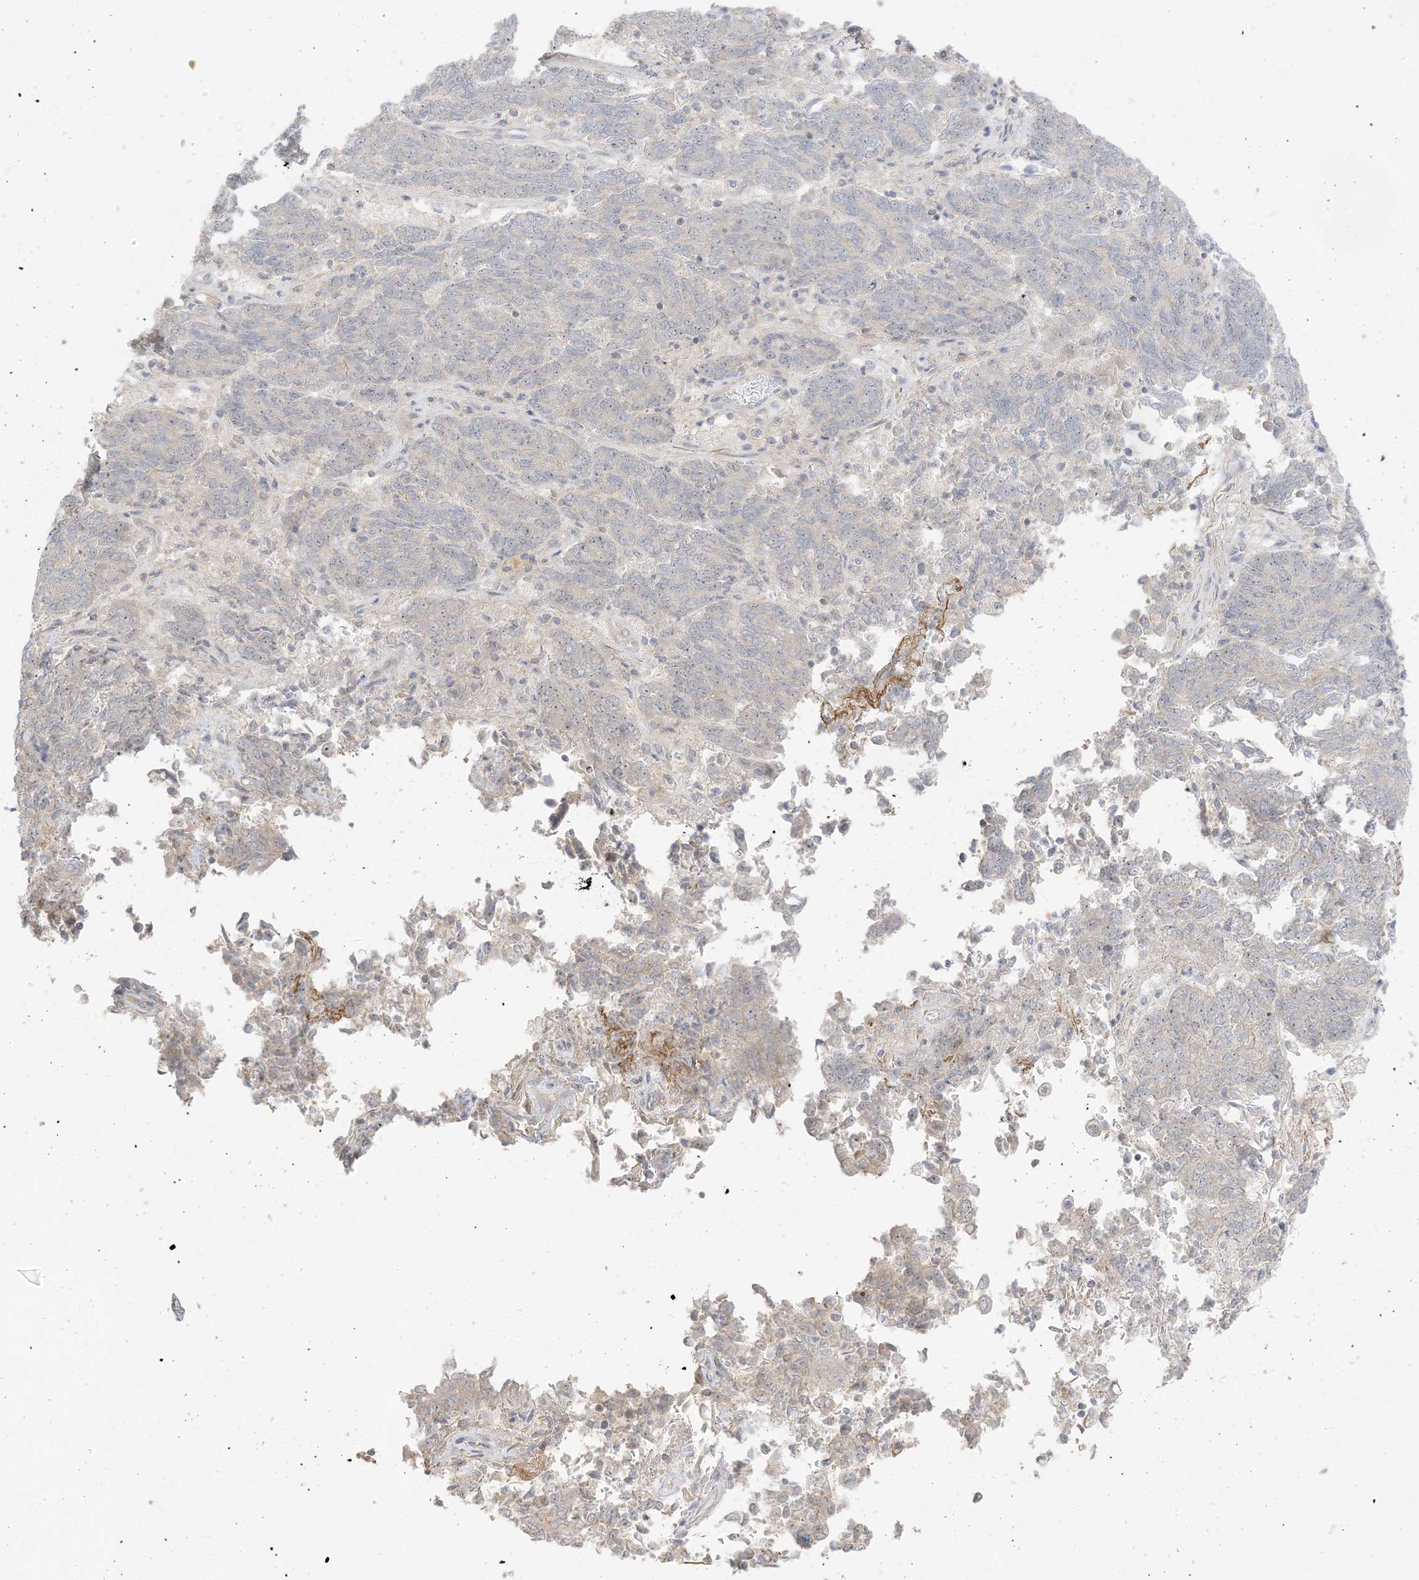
{"staining": {"intensity": "negative", "quantity": "none", "location": "none"}, "tissue": "endometrial cancer", "cell_type": "Tumor cells", "image_type": "cancer", "snomed": [{"axis": "morphology", "description": "Adenocarcinoma, NOS"}, {"axis": "topography", "description": "Endometrium"}], "caption": "An immunohistochemistry (IHC) image of endometrial cancer is shown. There is no staining in tumor cells of endometrial cancer.", "gene": "ETAA1", "patient": {"sex": "female", "age": 80}}